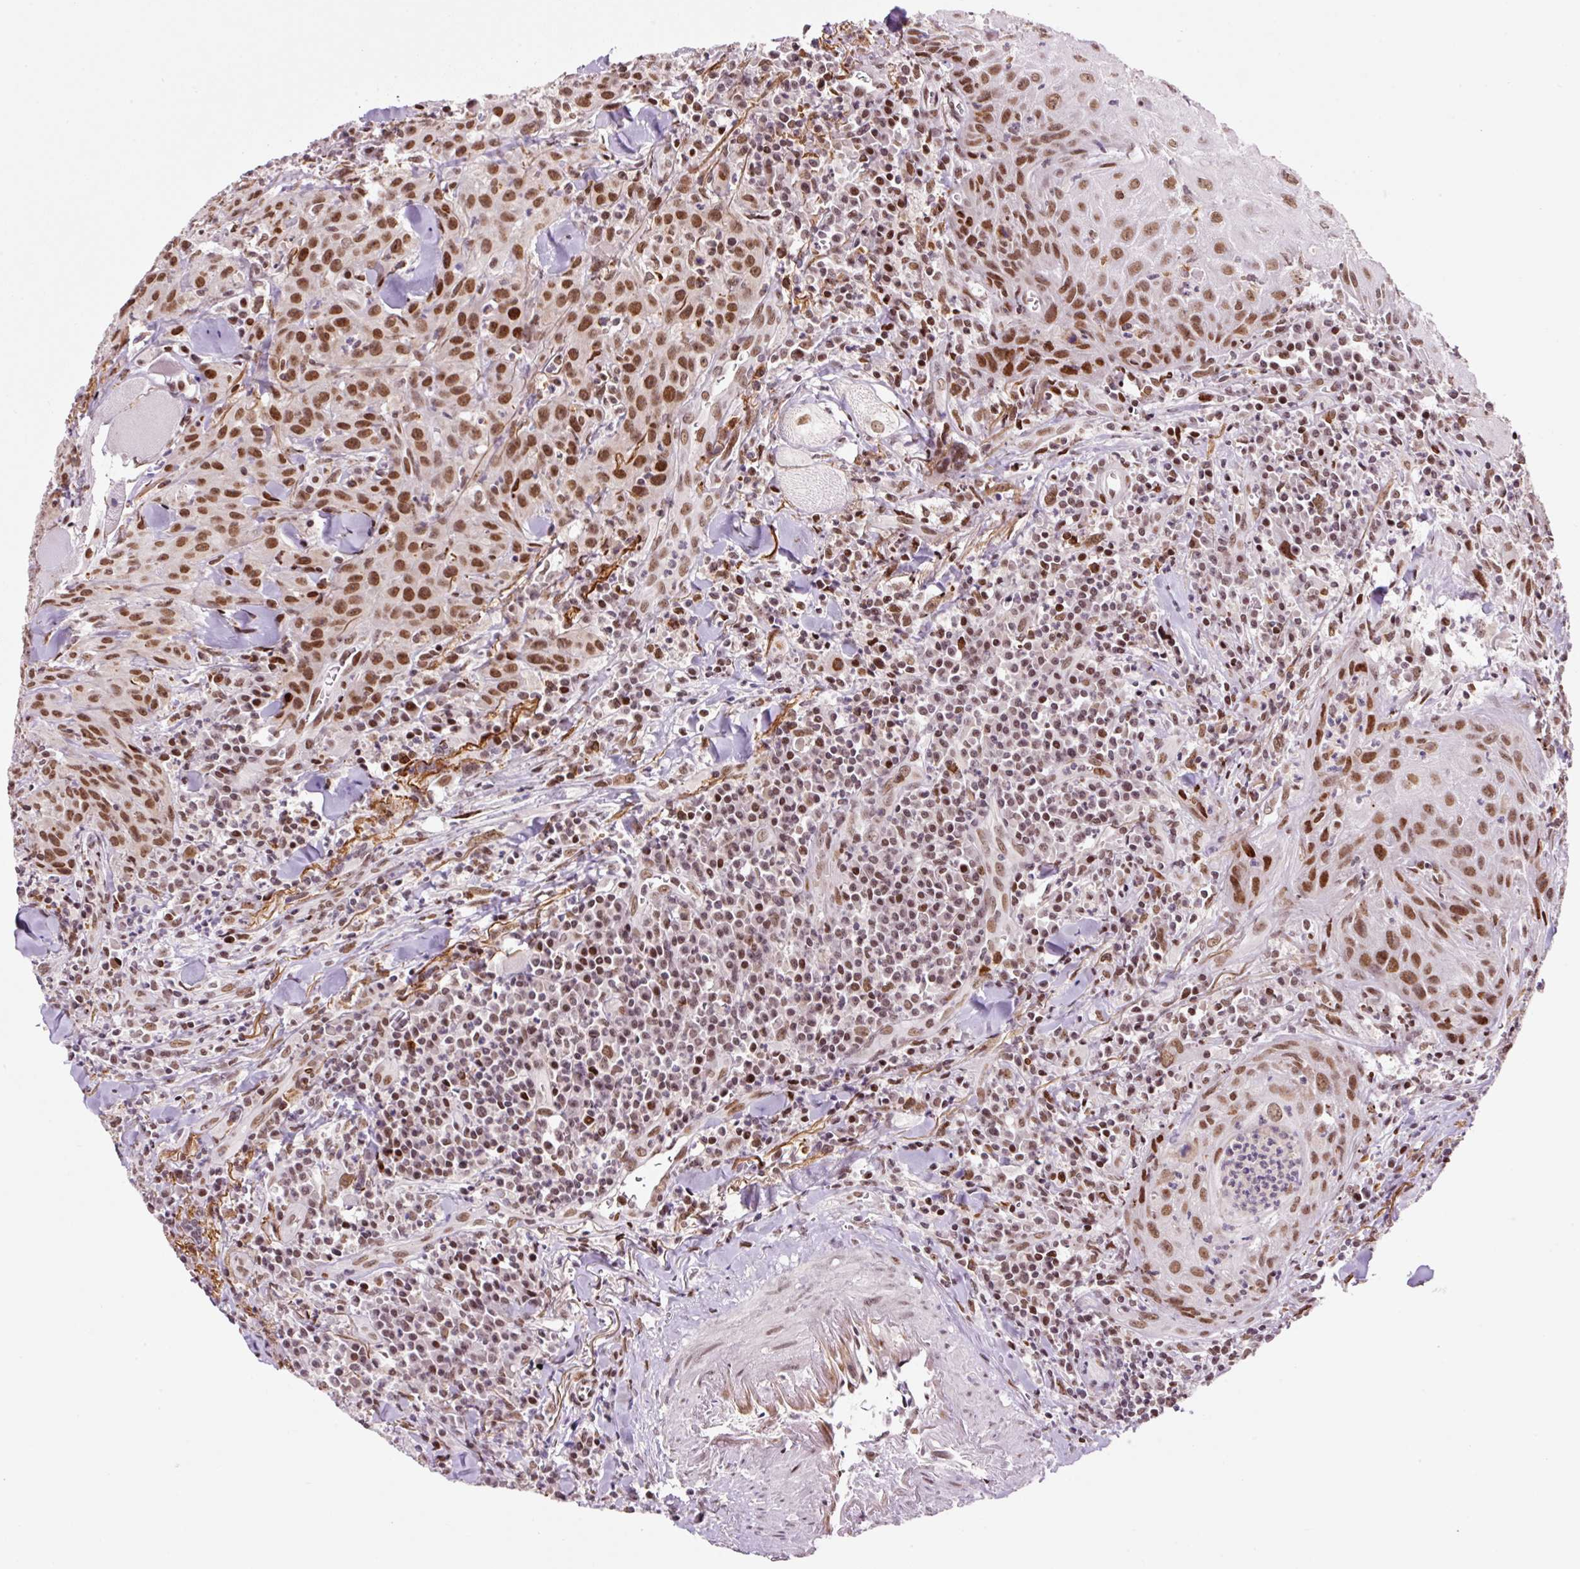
{"staining": {"intensity": "moderate", "quantity": ">75%", "location": "nuclear"}, "tissue": "head and neck cancer", "cell_type": "Tumor cells", "image_type": "cancer", "snomed": [{"axis": "morphology", "description": "Normal tissue, NOS"}, {"axis": "morphology", "description": "Squamous cell carcinoma, NOS"}, {"axis": "topography", "description": "Oral tissue"}, {"axis": "topography", "description": "Head-Neck"}], "caption": "This photomicrograph demonstrates immunohistochemistry (IHC) staining of head and neck squamous cell carcinoma, with medium moderate nuclear expression in approximately >75% of tumor cells.", "gene": "CCNL2", "patient": {"sex": "female", "age": 70}}